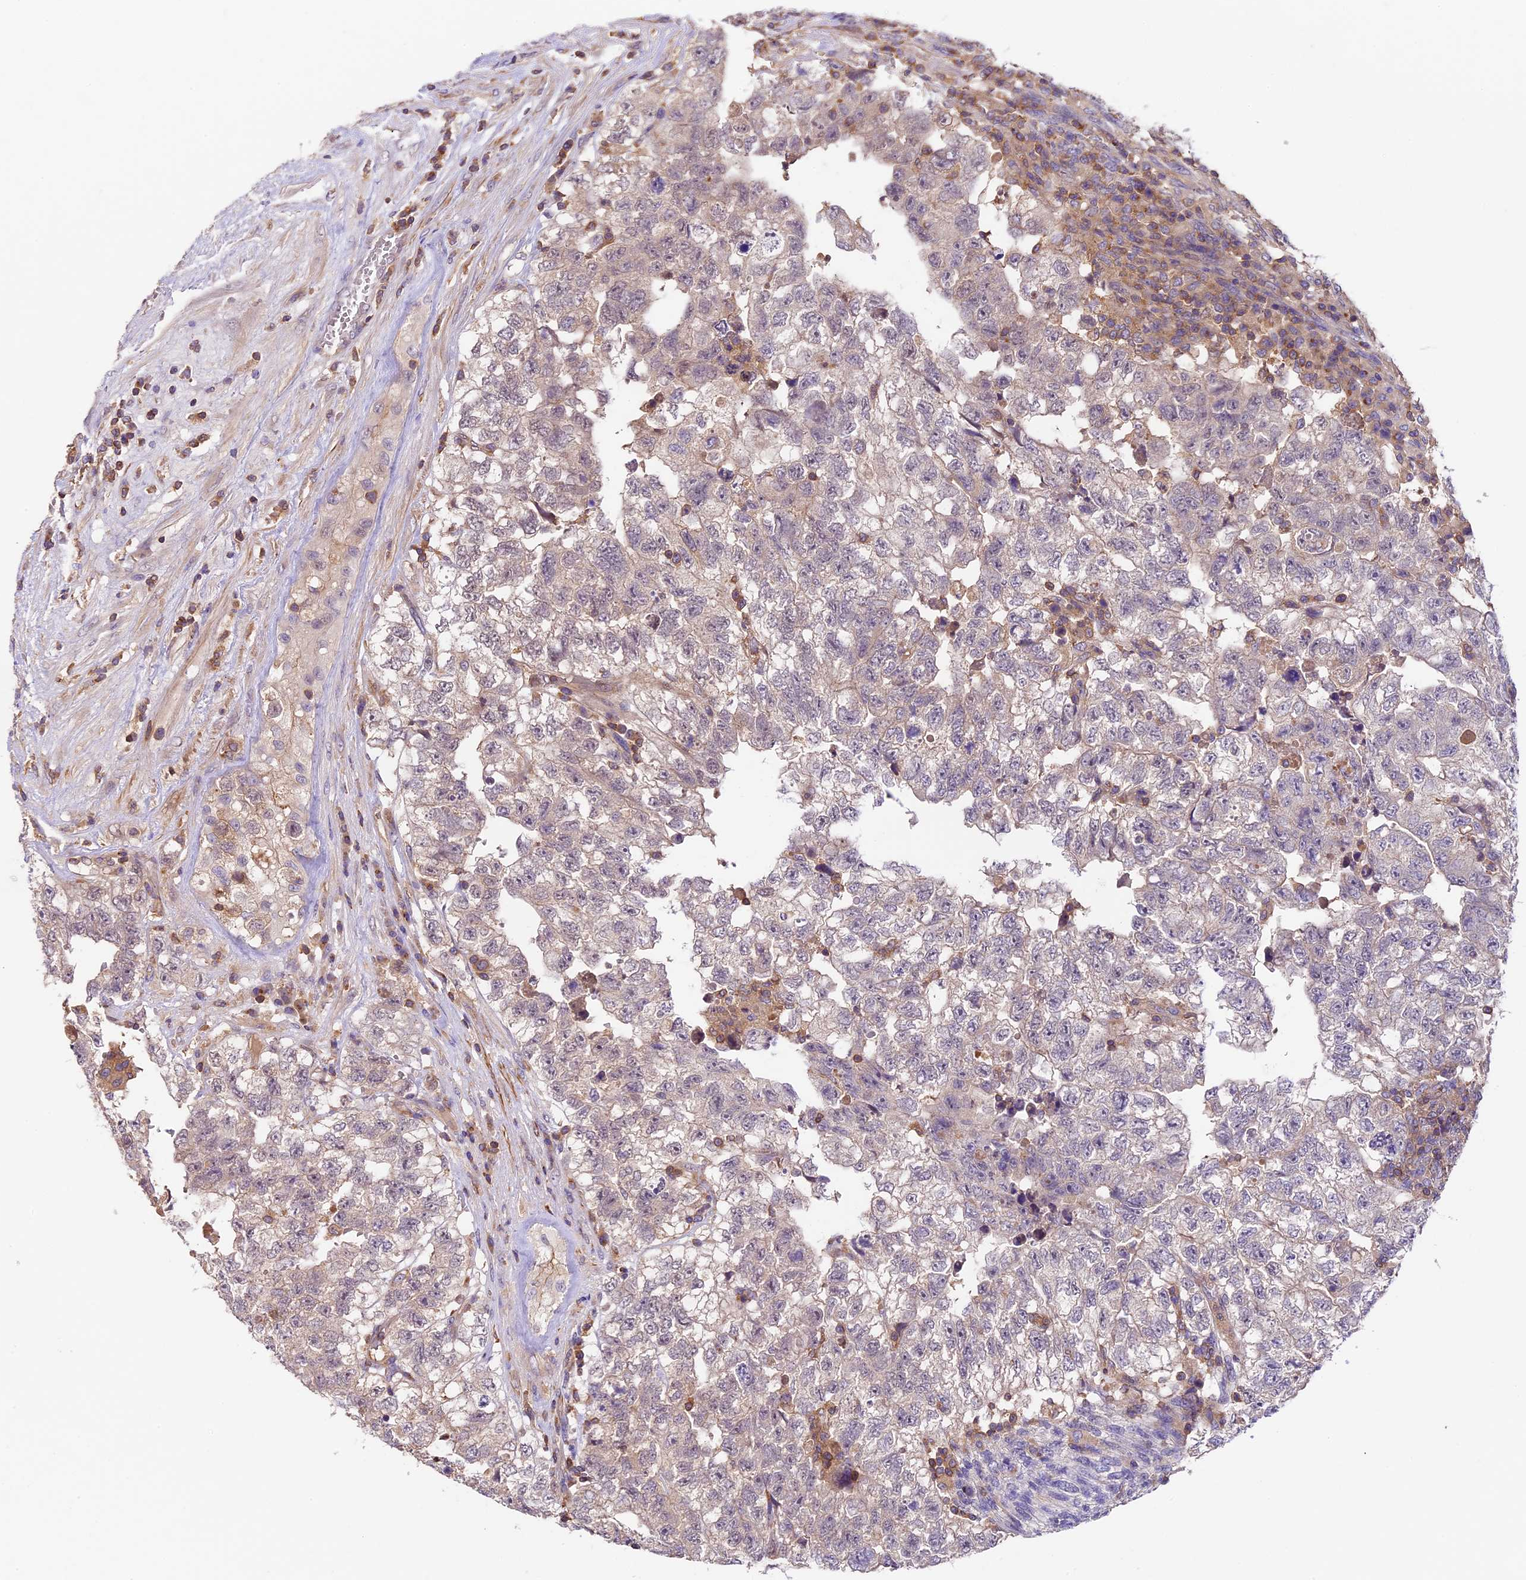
{"staining": {"intensity": "weak", "quantity": "<25%", "location": "cytoplasmic/membranous"}, "tissue": "testis cancer", "cell_type": "Tumor cells", "image_type": "cancer", "snomed": [{"axis": "morphology", "description": "Carcinoma, Embryonal, NOS"}, {"axis": "topography", "description": "Testis"}], "caption": "This is a image of IHC staining of testis embryonal carcinoma, which shows no positivity in tumor cells.", "gene": "TBC1D1", "patient": {"sex": "male", "age": 36}}